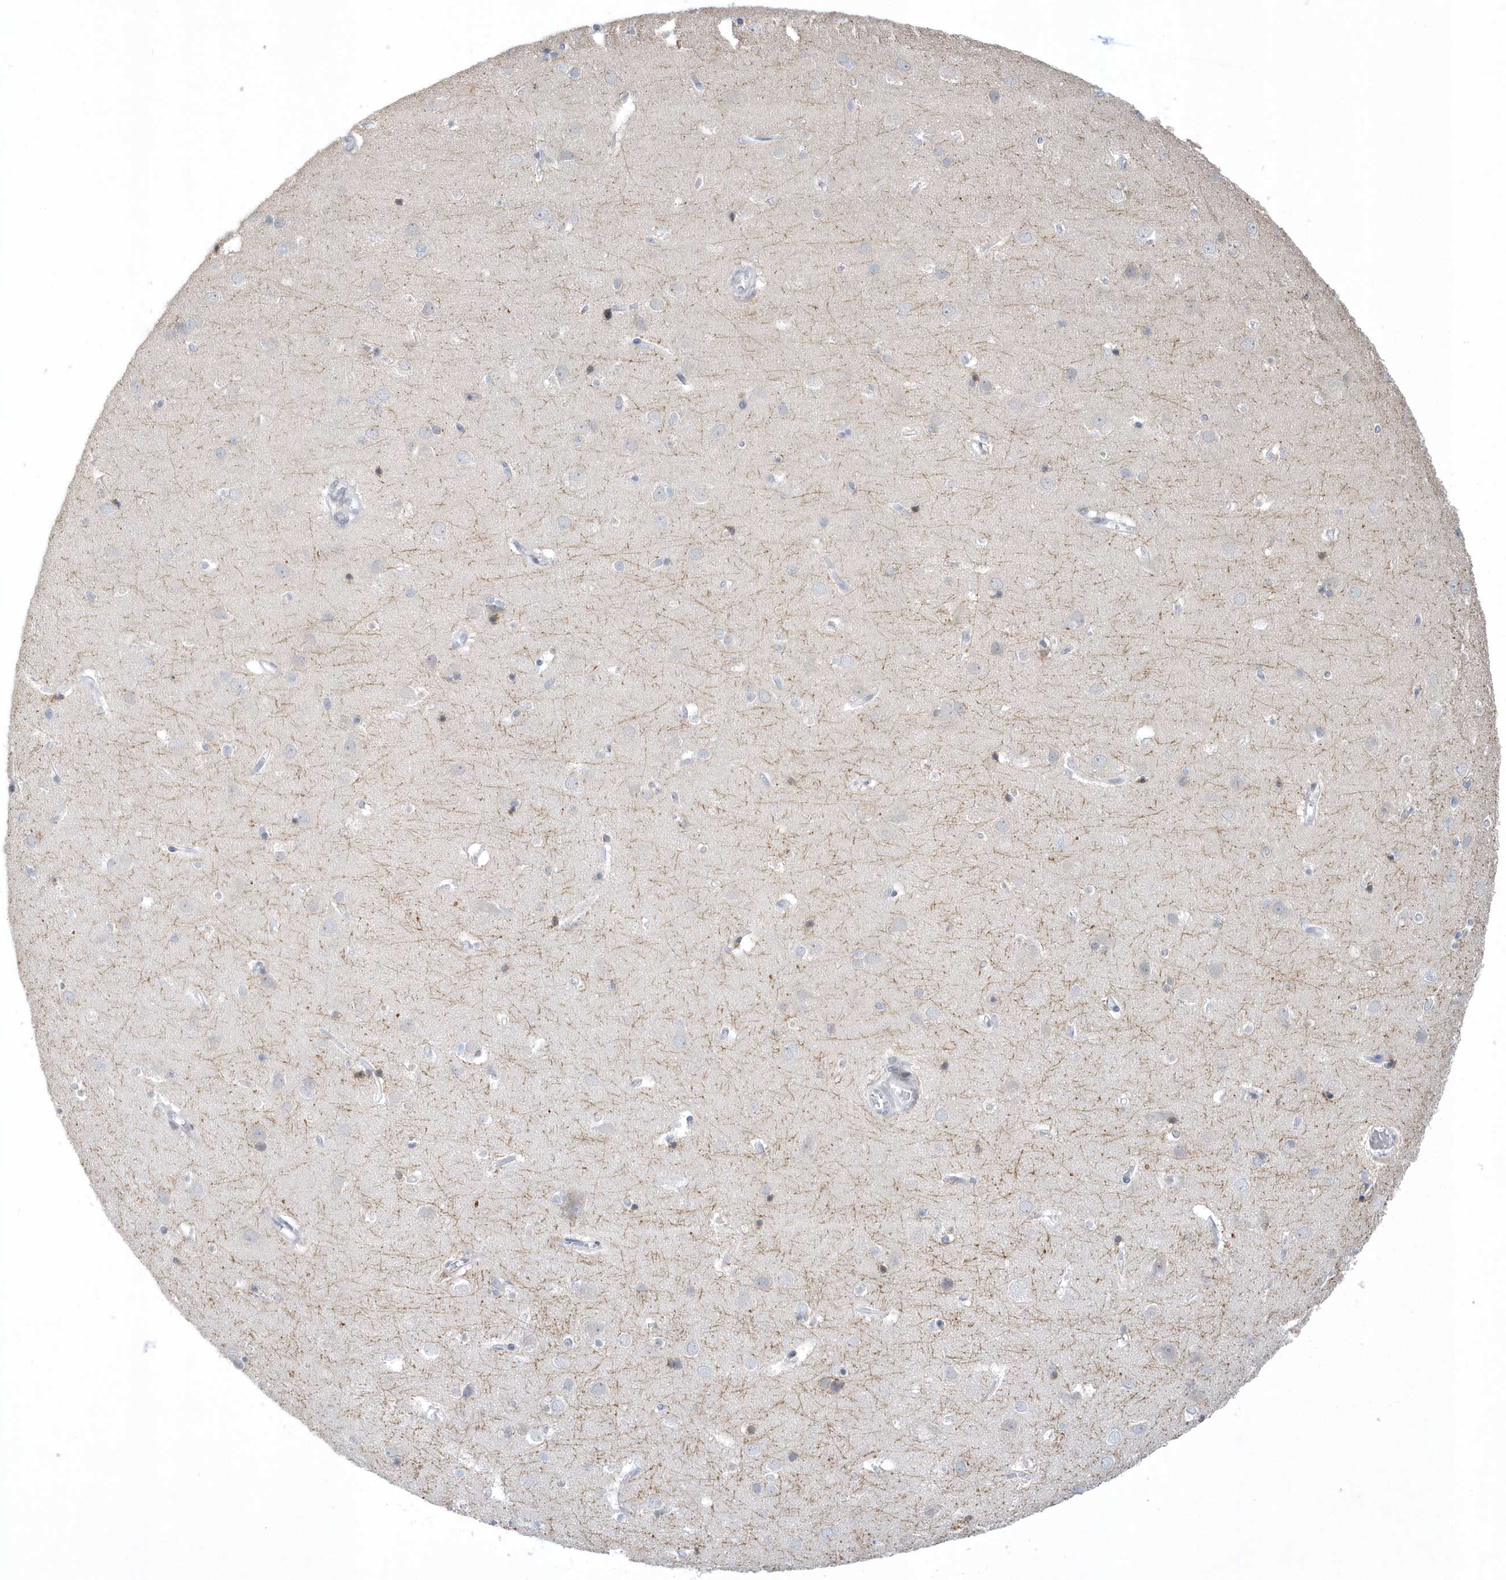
{"staining": {"intensity": "negative", "quantity": "none", "location": "none"}, "tissue": "cerebral cortex", "cell_type": "Endothelial cells", "image_type": "normal", "snomed": [{"axis": "morphology", "description": "Normal tissue, NOS"}, {"axis": "topography", "description": "Cerebral cortex"}], "caption": "An image of cerebral cortex stained for a protein shows no brown staining in endothelial cells.", "gene": "ZC3H12D", "patient": {"sex": "male", "age": 54}}